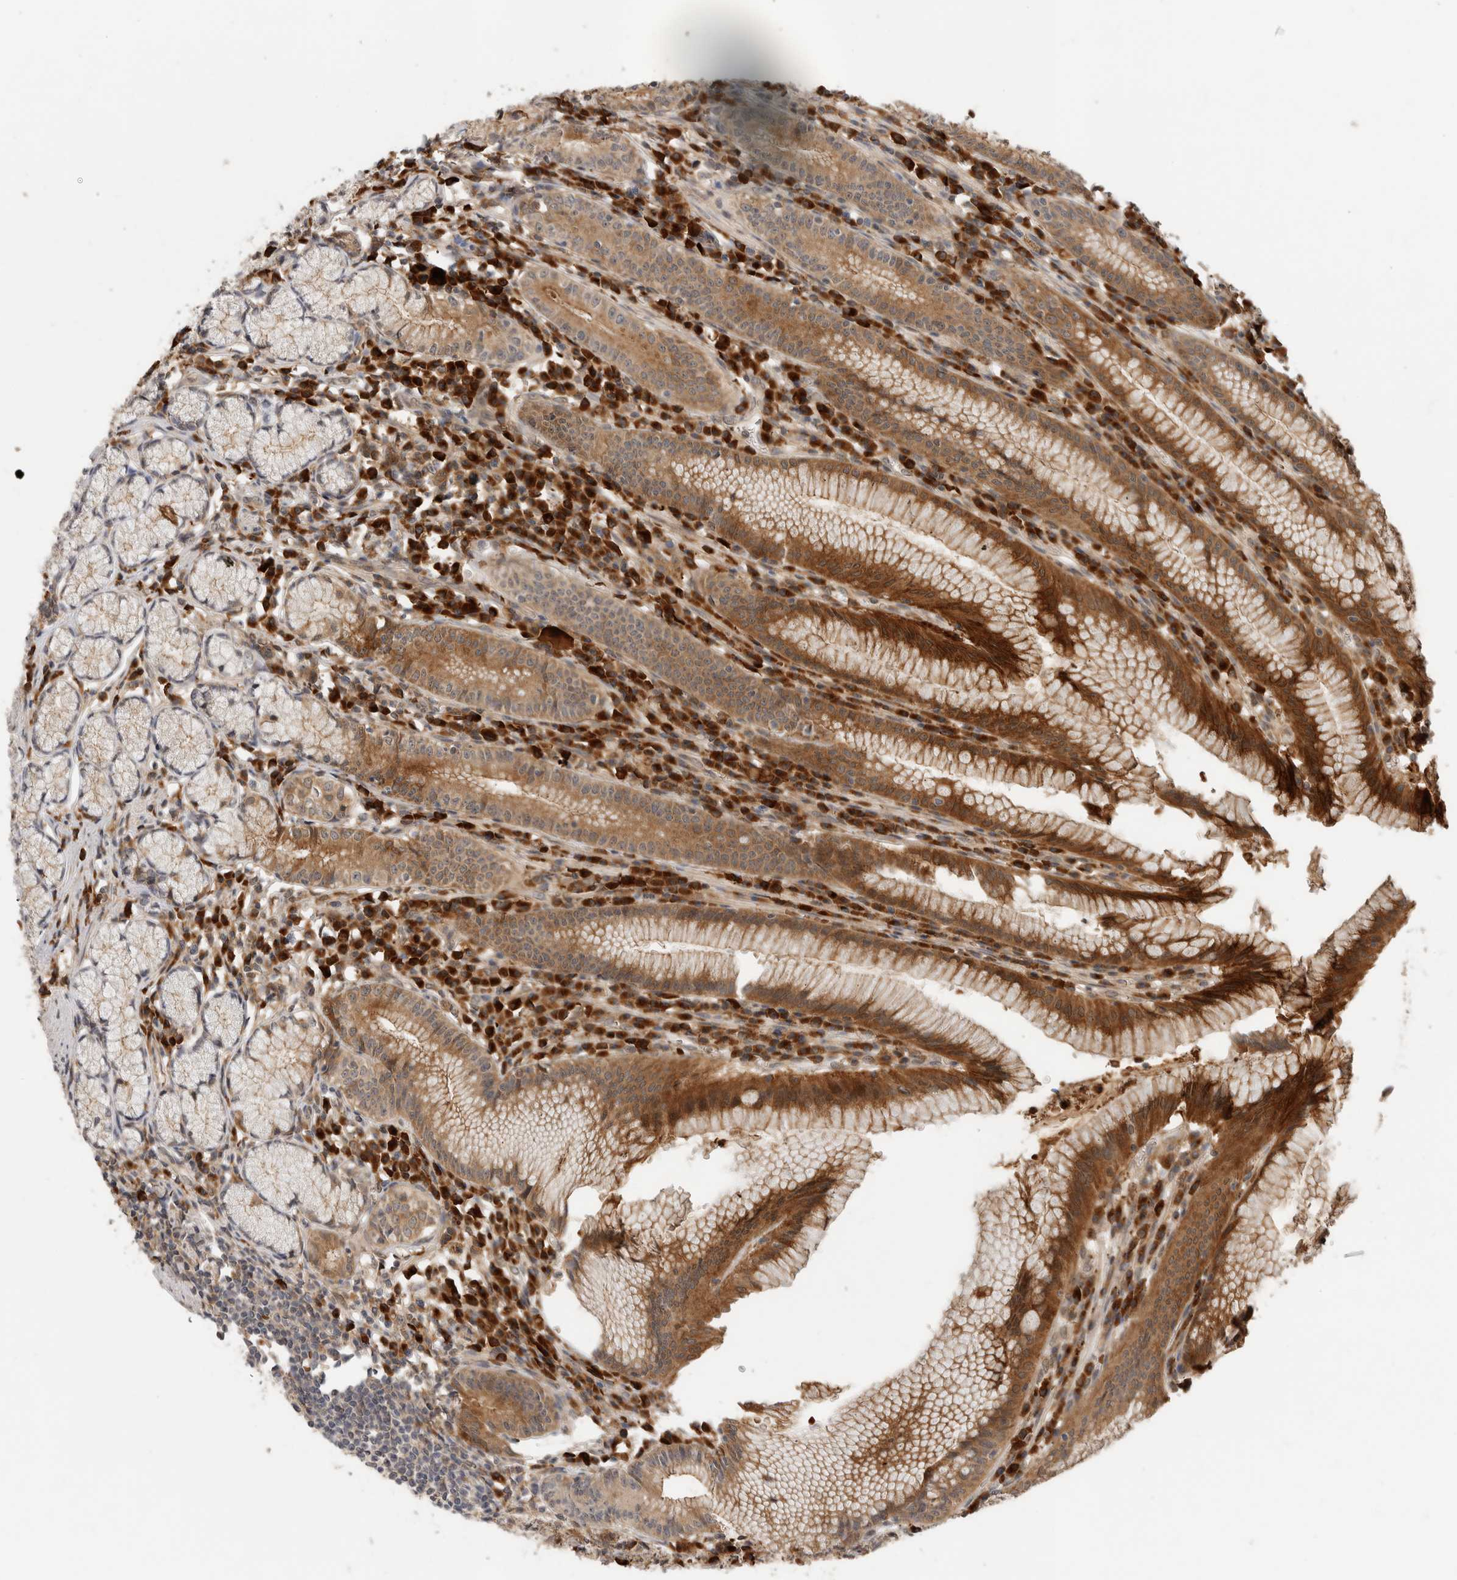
{"staining": {"intensity": "strong", "quantity": "25%-75%", "location": "cytoplasmic/membranous"}, "tissue": "stomach", "cell_type": "Glandular cells", "image_type": "normal", "snomed": [{"axis": "morphology", "description": "Normal tissue, NOS"}, {"axis": "topography", "description": "Stomach"}], "caption": "Strong cytoplasmic/membranous expression for a protein is present in approximately 25%-75% of glandular cells of normal stomach using immunohistochemistry.", "gene": "APOL2", "patient": {"sex": "male", "age": 55}}